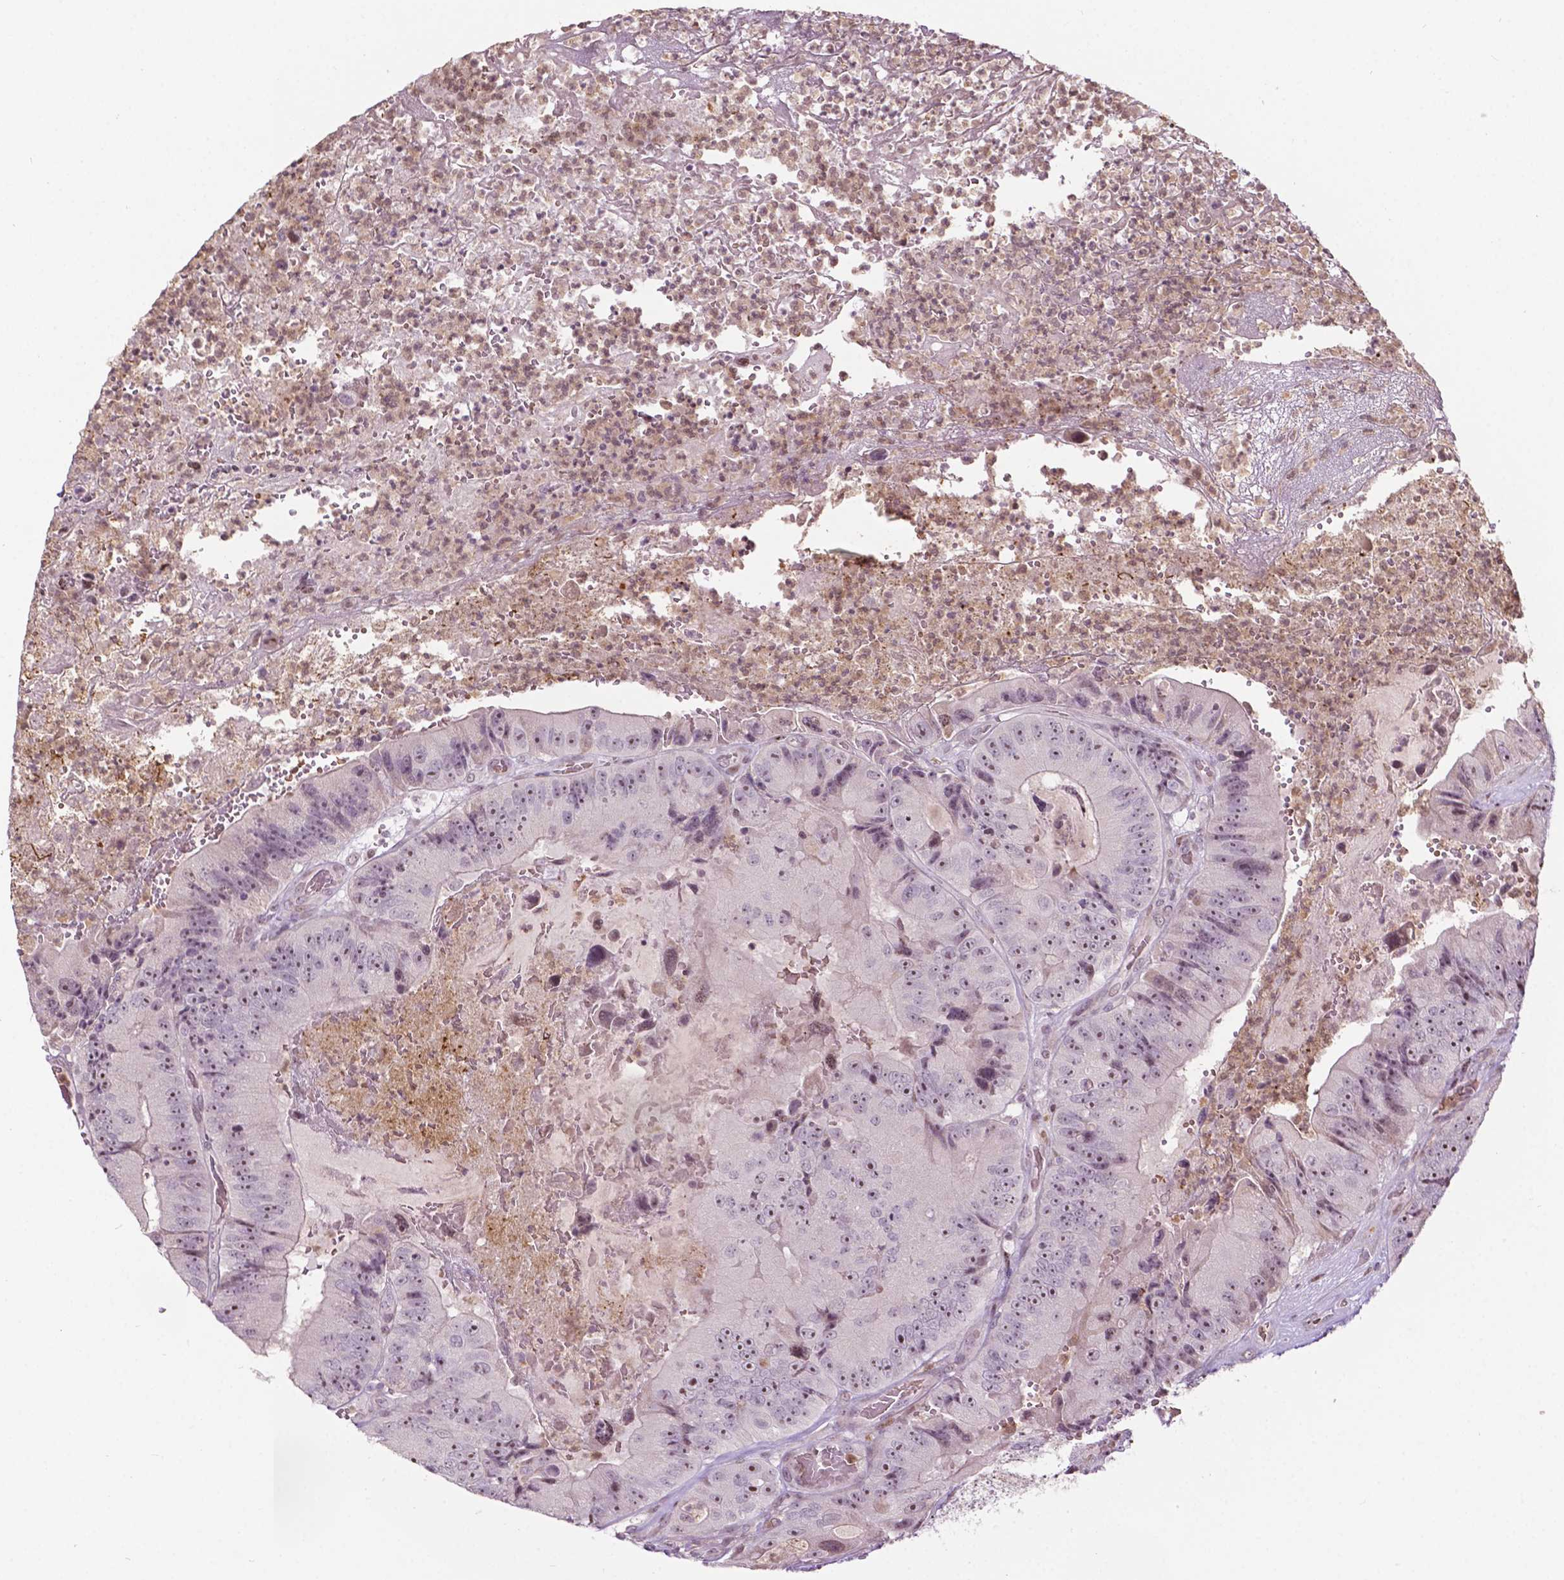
{"staining": {"intensity": "weak", "quantity": "25%-75%", "location": "nuclear"}, "tissue": "colorectal cancer", "cell_type": "Tumor cells", "image_type": "cancer", "snomed": [{"axis": "morphology", "description": "Adenocarcinoma, NOS"}, {"axis": "topography", "description": "Colon"}], "caption": "The image shows staining of colorectal adenocarcinoma, revealing weak nuclear protein expression (brown color) within tumor cells.", "gene": "PTPN18", "patient": {"sex": "female", "age": 86}}